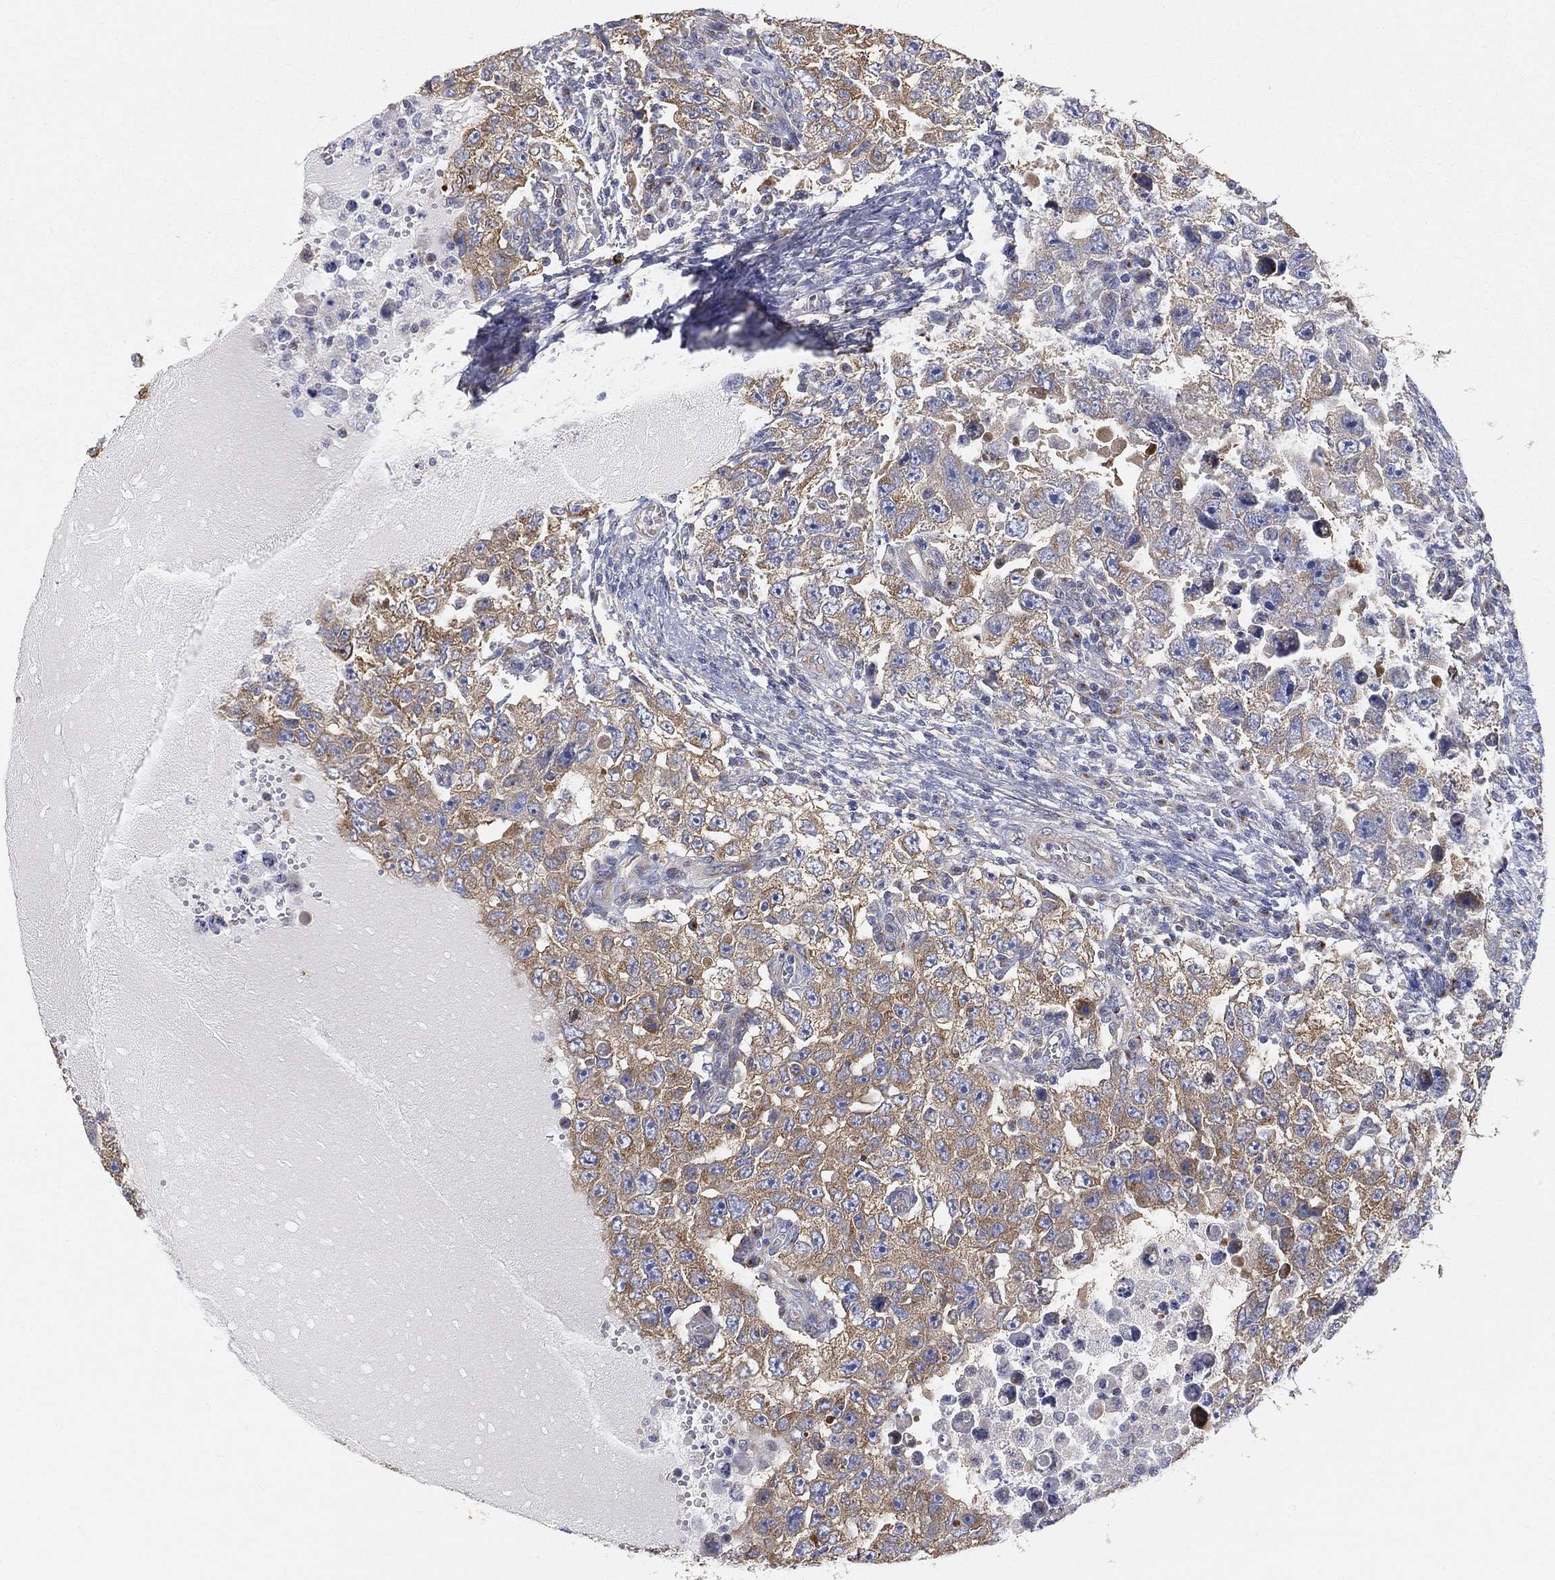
{"staining": {"intensity": "moderate", "quantity": "25%-75%", "location": "cytoplasmic/membranous"}, "tissue": "testis cancer", "cell_type": "Tumor cells", "image_type": "cancer", "snomed": [{"axis": "morphology", "description": "Carcinoma, Embryonal, NOS"}, {"axis": "topography", "description": "Testis"}], "caption": "Immunohistochemistry image of neoplastic tissue: testis cancer (embryonal carcinoma) stained using immunohistochemistry displays medium levels of moderate protein expression localized specifically in the cytoplasmic/membranous of tumor cells, appearing as a cytoplasmic/membranous brown color.", "gene": "TMEM25", "patient": {"sex": "male", "age": 26}}